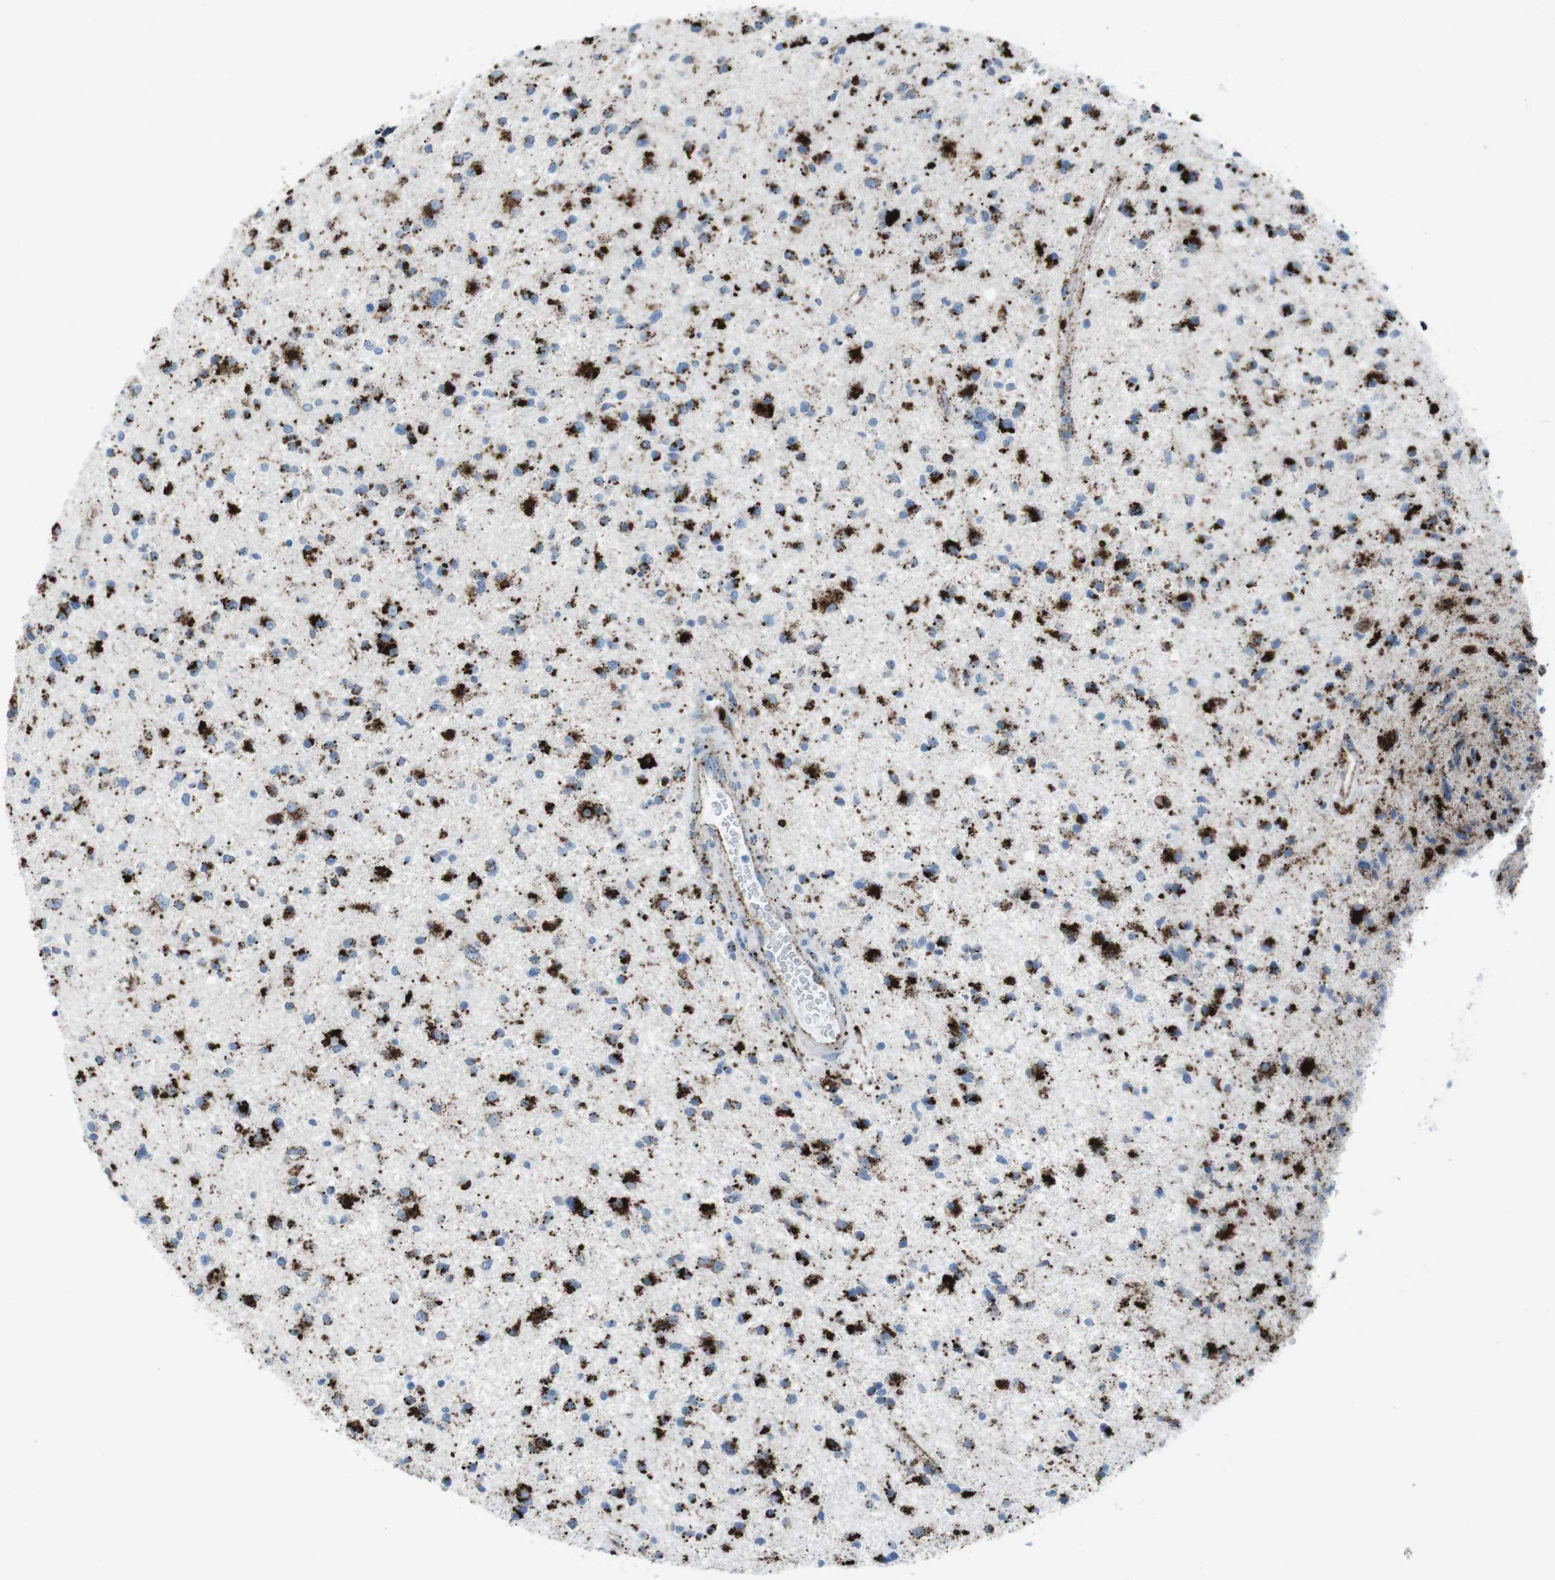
{"staining": {"intensity": "strong", "quantity": ">75%", "location": "cytoplasmic/membranous"}, "tissue": "glioma", "cell_type": "Tumor cells", "image_type": "cancer", "snomed": [{"axis": "morphology", "description": "Glioma, malignant, High grade"}, {"axis": "topography", "description": "Brain"}], "caption": "DAB immunohistochemical staining of human glioma demonstrates strong cytoplasmic/membranous protein expression in about >75% of tumor cells.", "gene": "SCARB2", "patient": {"sex": "male", "age": 33}}